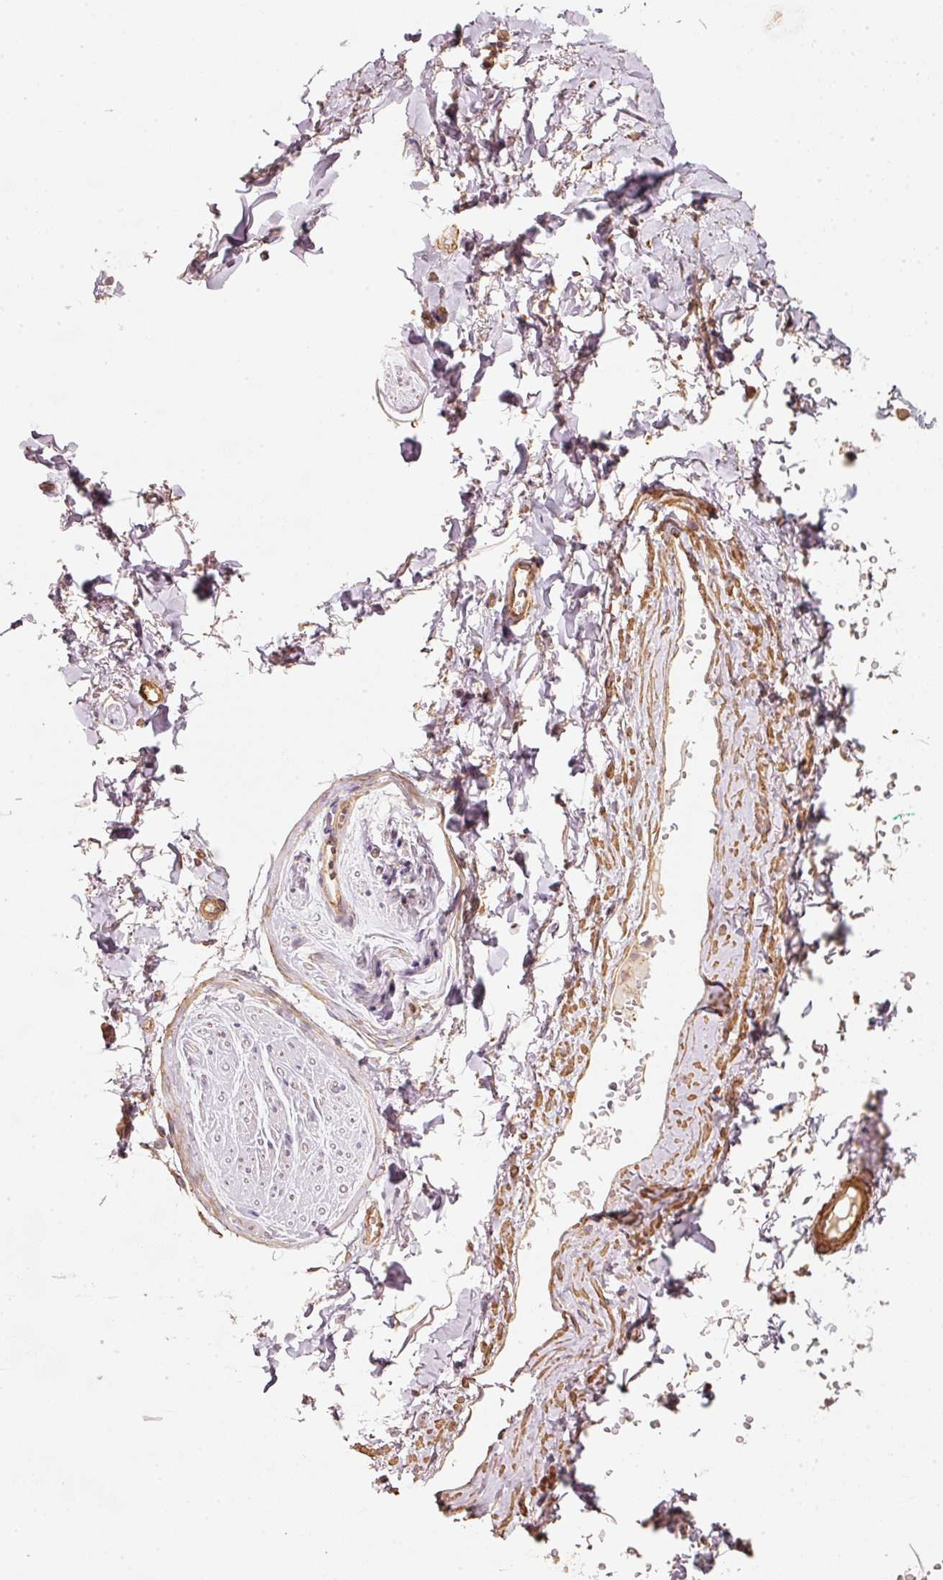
{"staining": {"intensity": "negative", "quantity": "none", "location": "none"}, "tissue": "adipose tissue", "cell_type": "Adipocytes", "image_type": "normal", "snomed": [{"axis": "morphology", "description": "Normal tissue, NOS"}, {"axis": "topography", "description": "Vulva"}, {"axis": "topography", "description": "Vagina"}, {"axis": "topography", "description": "Peripheral nerve tissue"}], "caption": "This is an IHC histopathology image of unremarkable adipose tissue. There is no positivity in adipocytes.", "gene": "CEP95", "patient": {"sex": "female", "age": 66}}